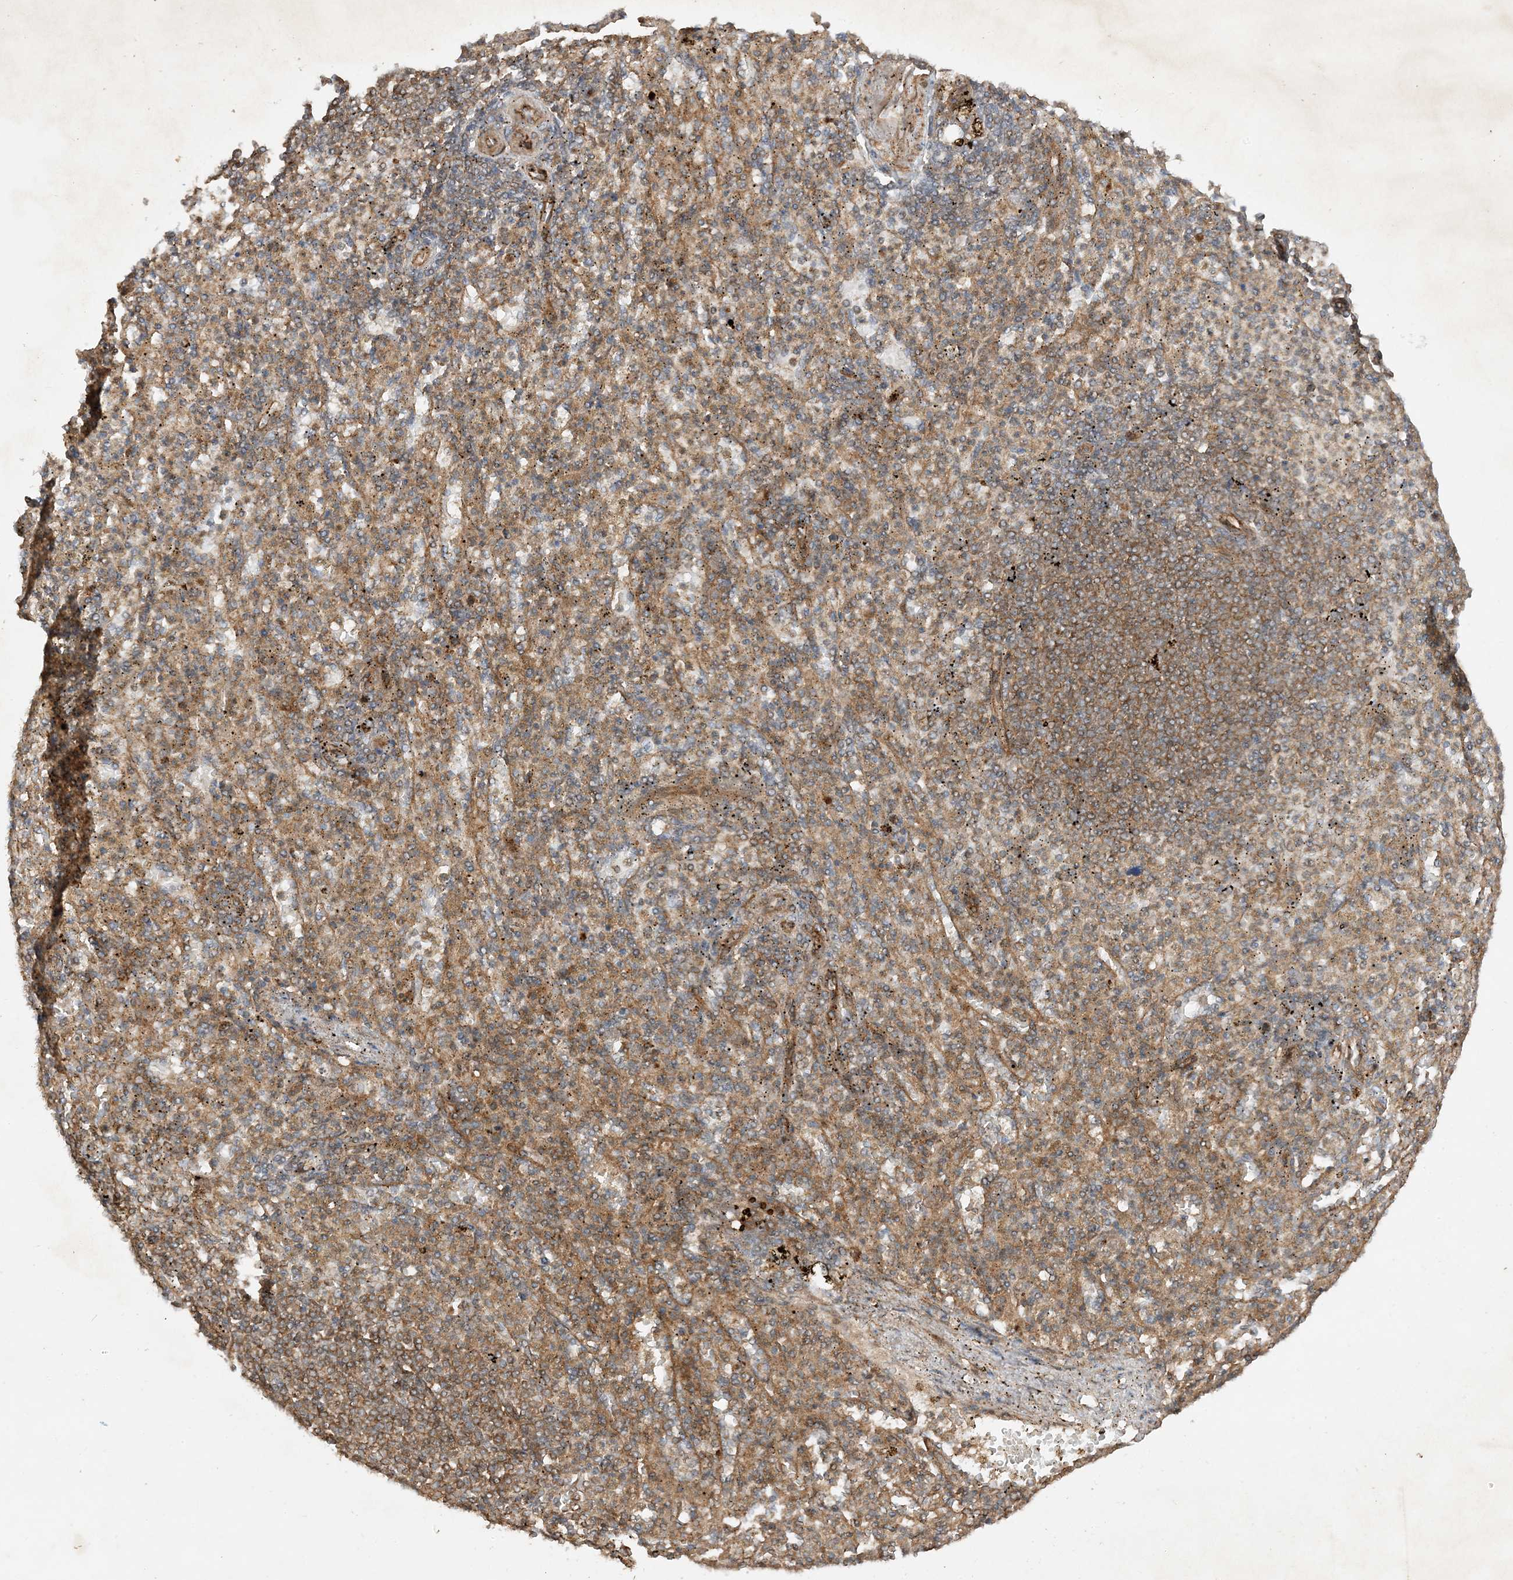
{"staining": {"intensity": "weak", "quantity": "25%-75%", "location": "cytoplasmic/membranous"}, "tissue": "spleen", "cell_type": "Cells in red pulp", "image_type": "normal", "snomed": [{"axis": "morphology", "description": "Normal tissue, NOS"}, {"axis": "topography", "description": "Spleen"}], "caption": "Protein staining of normal spleen shows weak cytoplasmic/membranous positivity in about 25%-75% of cells in red pulp. Immunohistochemistry (ihc) stains the protein of interest in brown and the nuclei are stained blue.", "gene": "XRN1", "patient": {"sex": "female", "age": 74}}